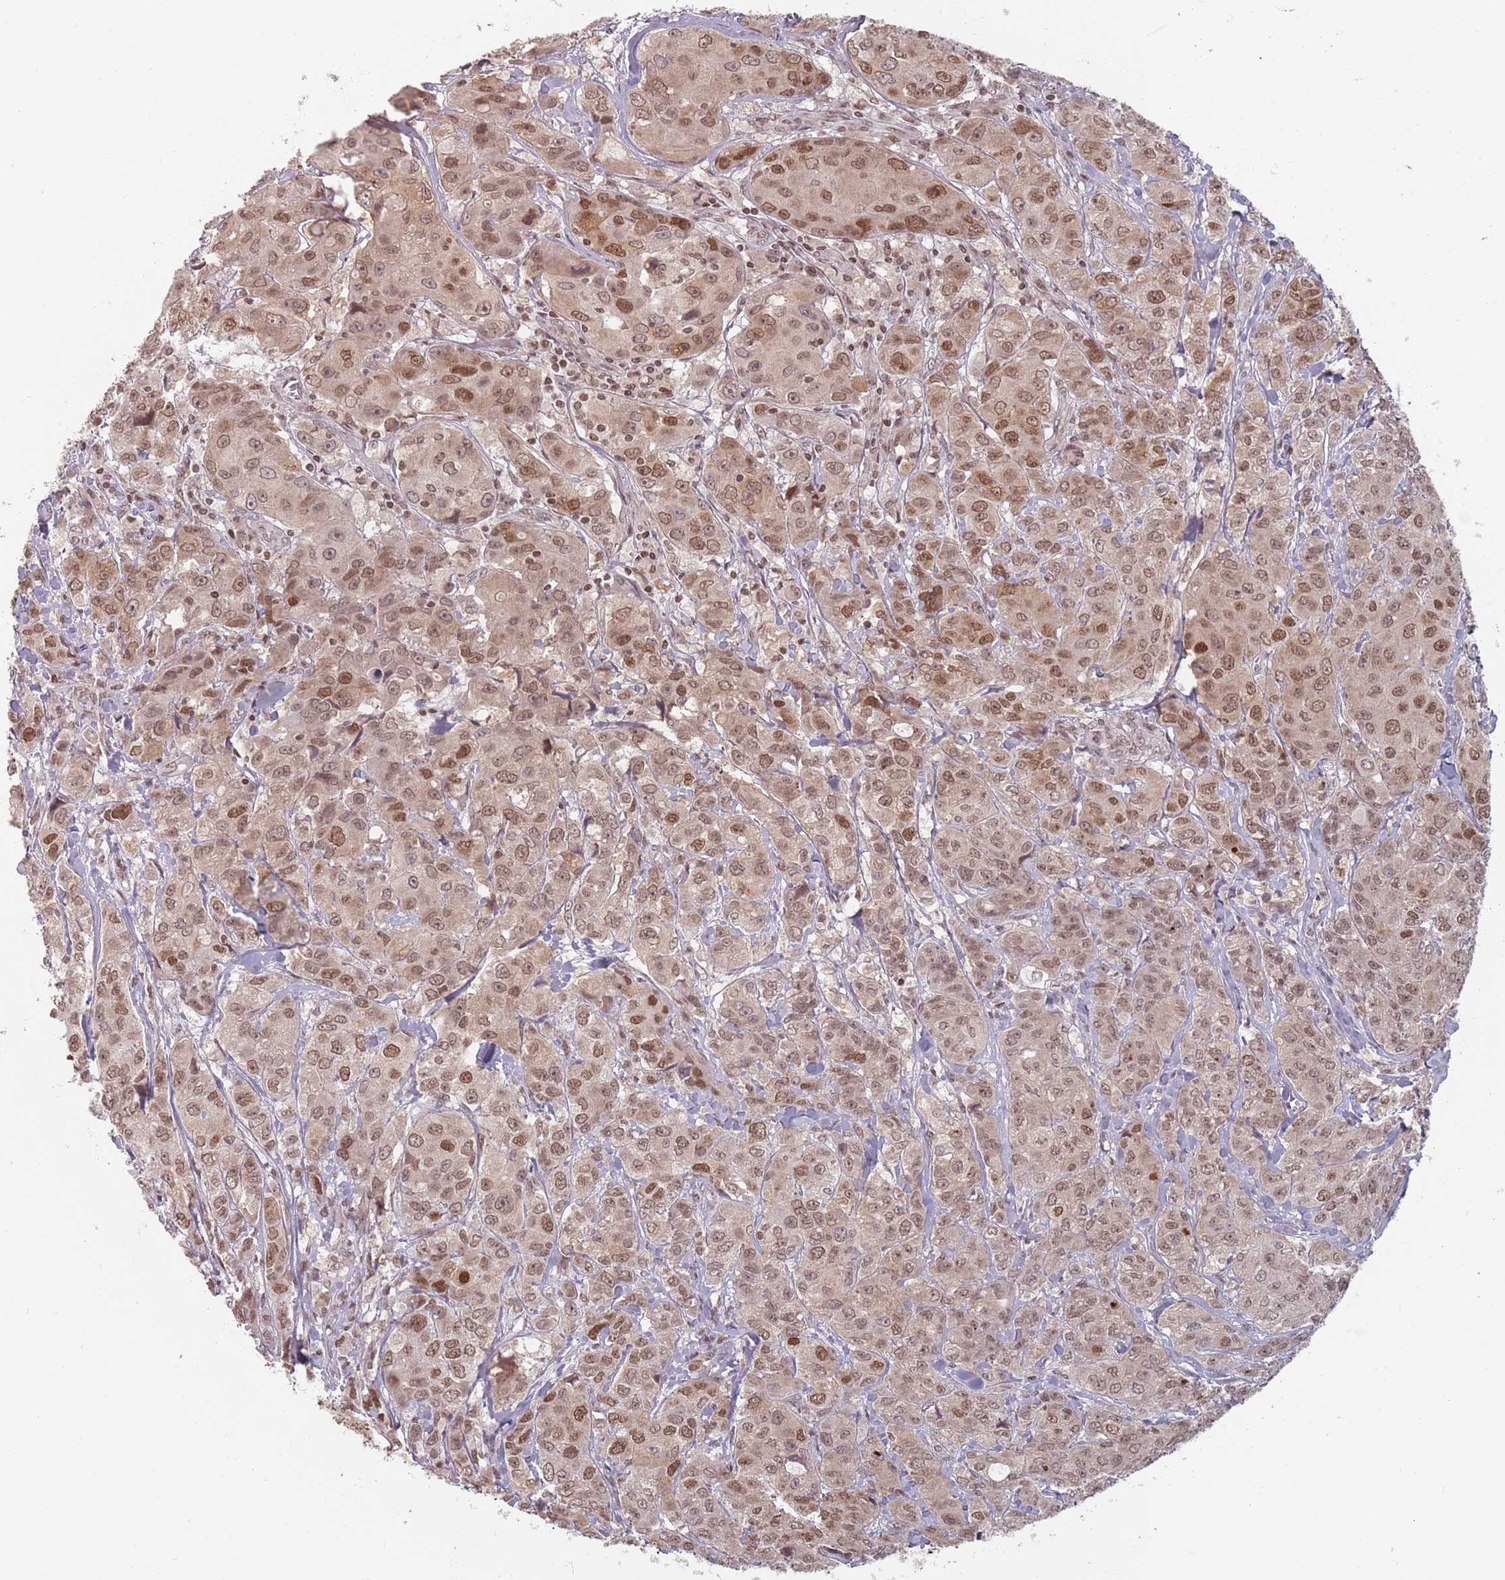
{"staining": {"intensity": "moderate", "quantity": ">75%", "location": "cytoplasmic/membranous,nuclear"}, "tissue": "breast cancer", "cell_type": "Tumor cells", "image_type": "cancer", "snomed": [{"axis": "morphology", "description": "Duct carcinoma"}, {"axis": "topography", "description": "Breast"}], "caption": "Protein staining by immunohistochemistry shows moderate cytoplasmic/membranous and nuclear staining in approximately >75% of tumor cells in breast cancer (invasive ductal carcinoma). The protein is stained brown, and the nuclei are stained in blue (DAB (3,3'-diaminobenzidine) IHC with brightfield microscopy, high magnification).", "gene": "NUP50", "patient": {"sex": "female", "age": 43}}